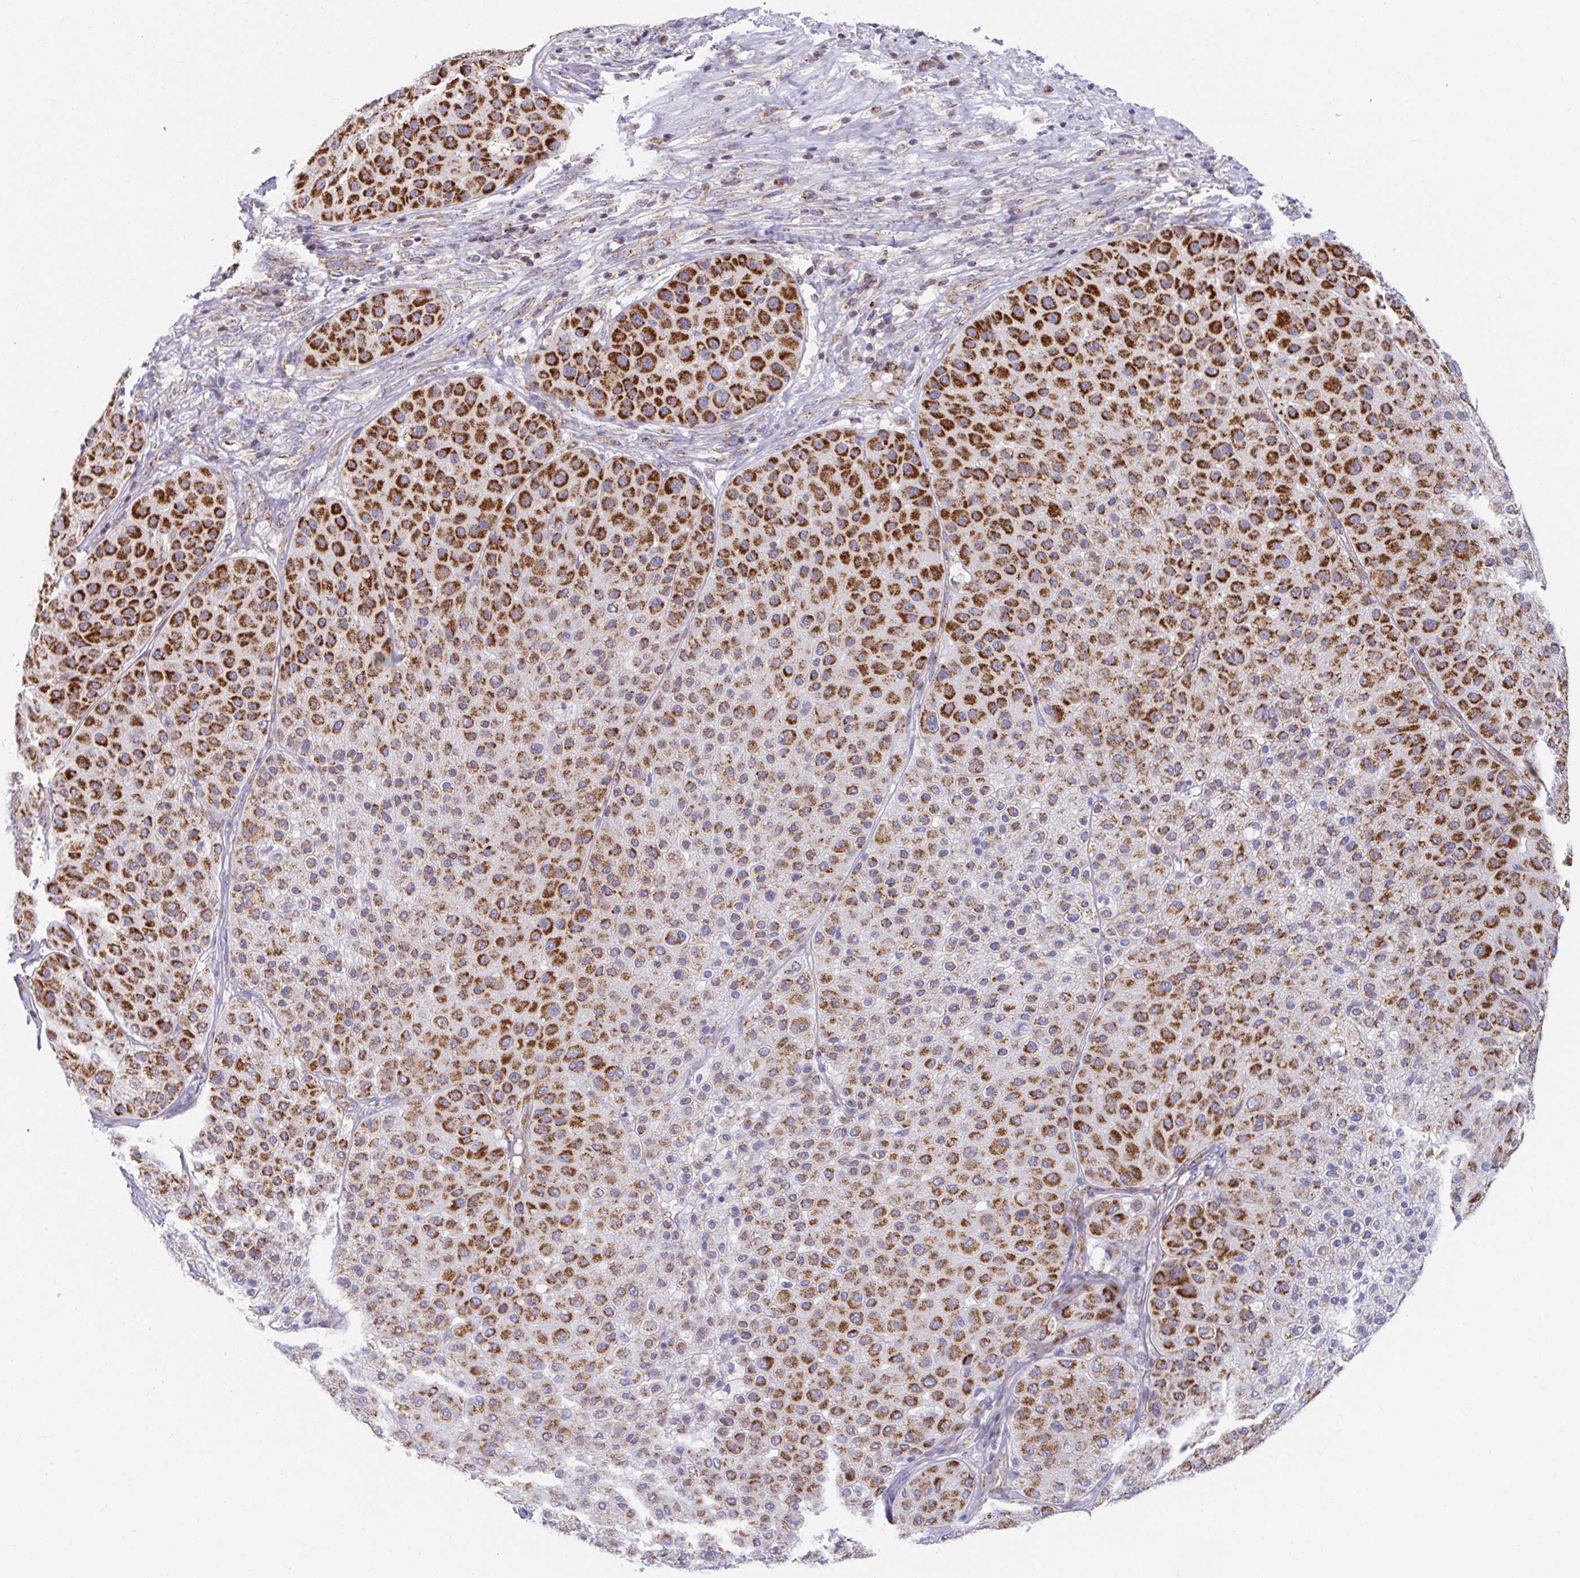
{"staining": {"intensity": "strong", "quantity": ">75%", "location": "cytoplasmic/membranous"}, "tissue": "melanoma", "cell_type": "Tumor cells", "image_type": "cancer", "snomed": [{"axis": "morphology", "description": "Malignant melanoma, Metastatic site"}, {"axis": "topography", "description": "Smooth muscle"}], "caption": "The image displays immunohistochemical staining of melanoma. There is strong cytoplasmic/membranous expression is present in approximately >75% of tumor cells.", "gene": "EXOC5", "patient": {"sex": "male", "age": 41}}